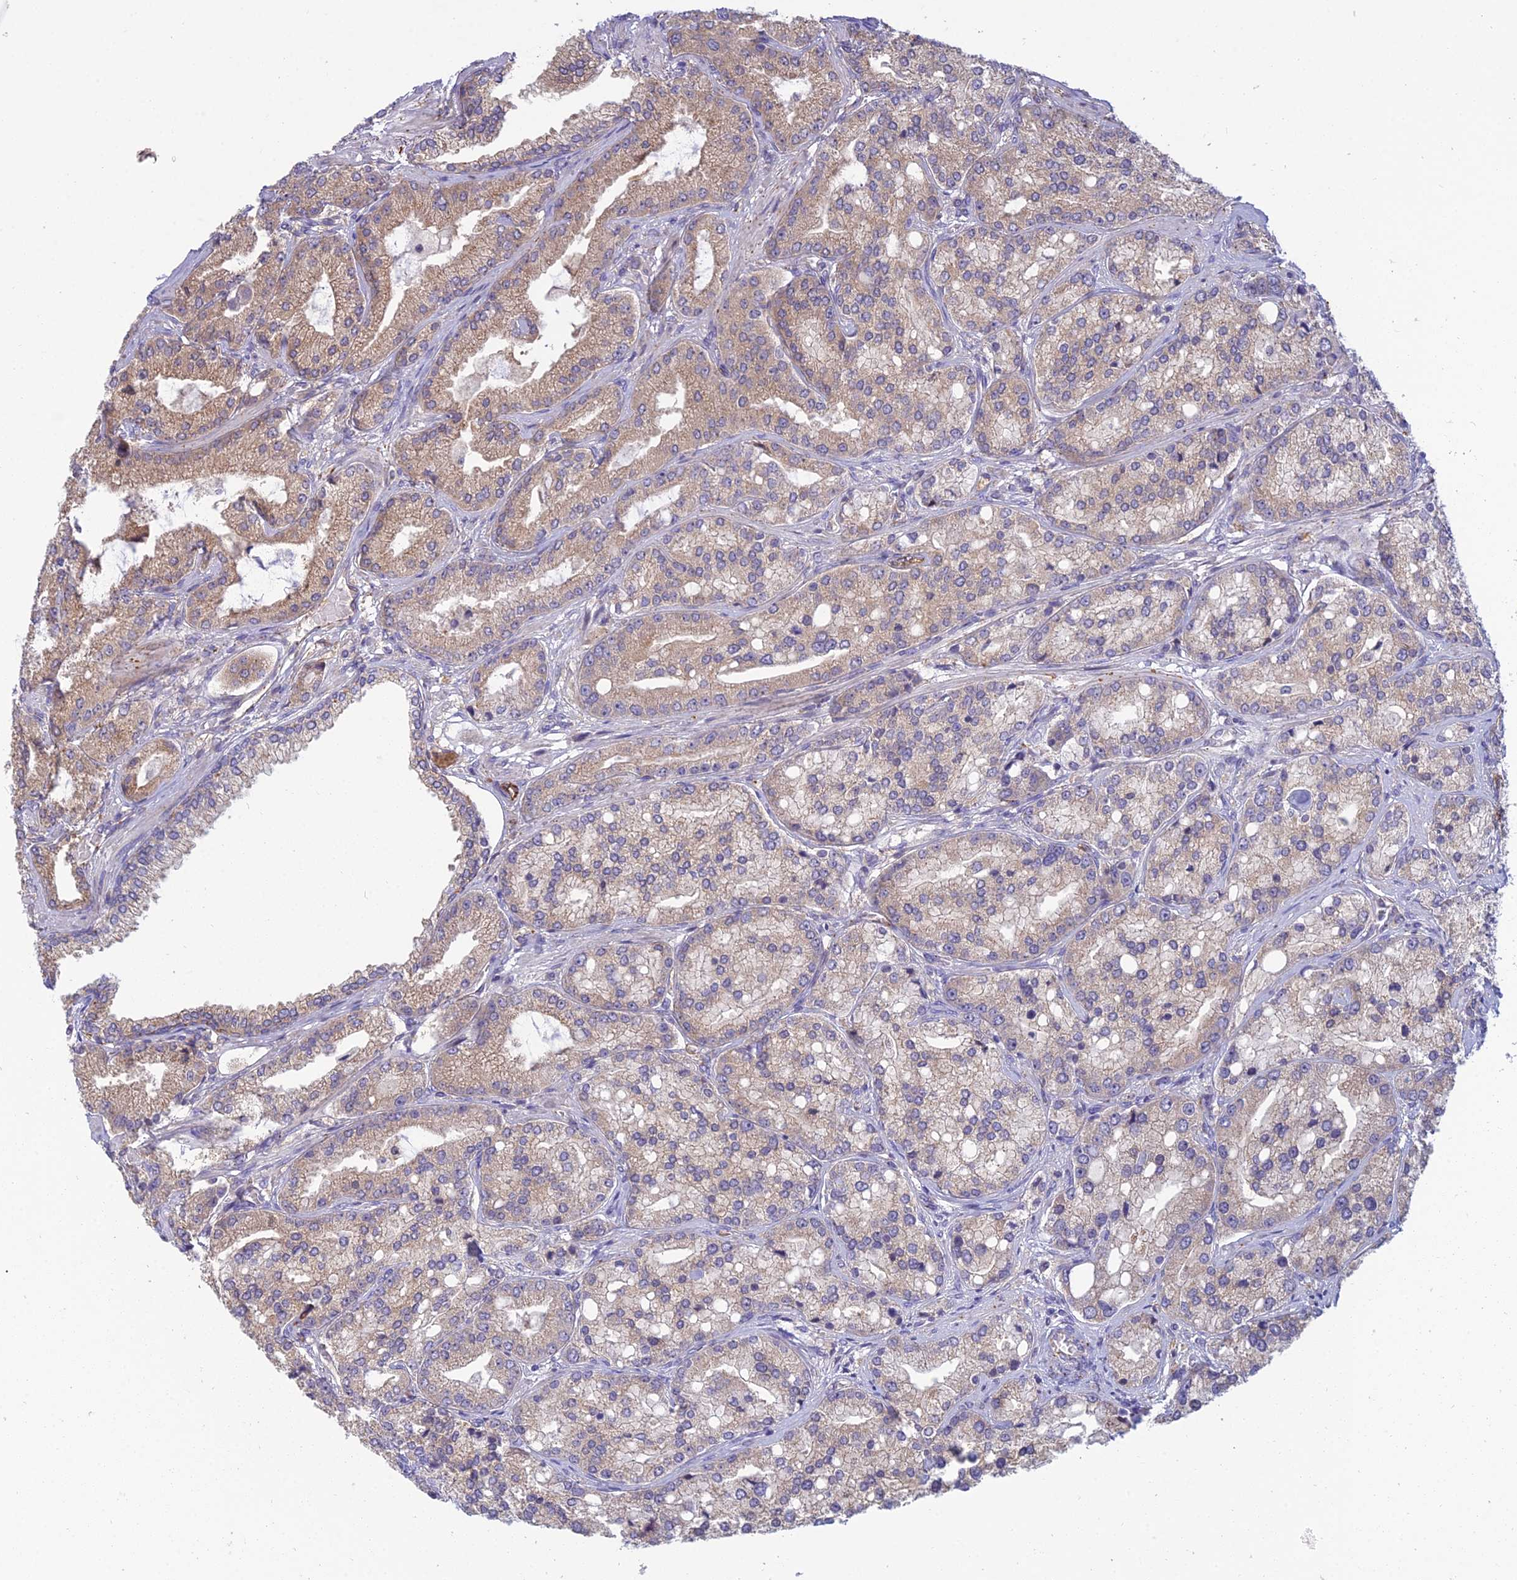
{"staining": {"intensity": "weak", "quantity": "25%-75%", "location": "cytoplasmic/membranous"}, "tissue": "prostate cancer", "cell_type": "Tumor cells", "image_type": "cancer", "snomed": [{"axis": "morphology", "description": "Adenocarcinoma, High grade"}, {"axis": "topography", "description": "Prostate"}], "caption": "Immunohistochemical staining of human prostate high-grade adenocarcinoma shows low levels of weak cytoplasmic/membranous positivity in approximately 25%-75% of tumor cells. (IHC, brightfield microscopy, high magnification).", "gene": "DUS2", "patient": {"sex": "male", "age": 71}}